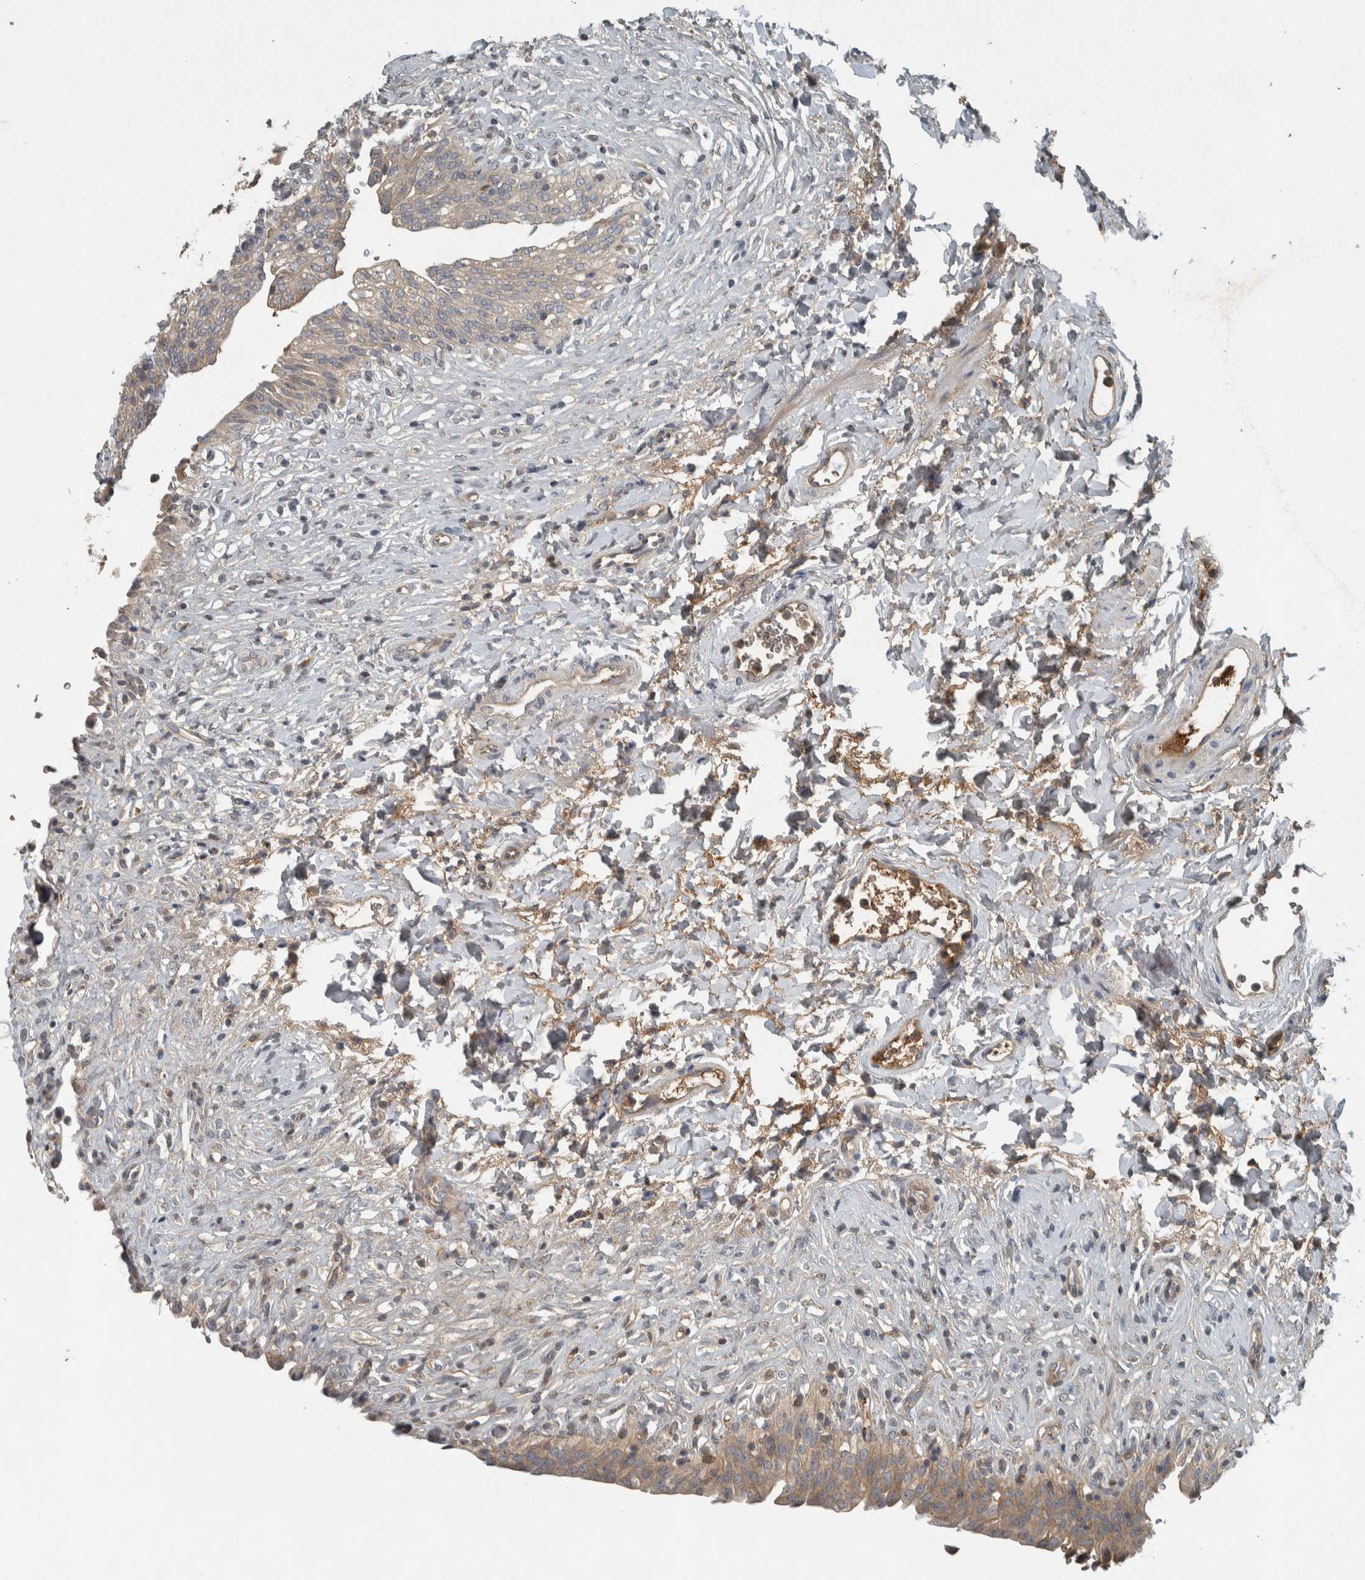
{"staining": {"intensity": "weak", "quantity": ">75%", "location": "cytoplasmic/membranous"}, "tissue": "urinary bladder", "cell_type": "Urothelial cells", "image_type": "normal", "snomed": [{"axis": "morphology", "description": "Urothelial carcinoma, High grade"}, {"axis": "topography", "description": "Urinary bladder"}], "caption": "Urinary bladder stained with DAB (3,3'-diaminobenzidine) immunohistochemistry reveals low levels of weak cytoplasmic/membranous positivity in about >75% of urothelial cells. The staining was performed using DAB (3,3'-diaminobenzidine) to visualize the protein expression in brown, while the nuclei were stained in blue with hematoxylin (Magnification: 20x).", "gene": "CLCN2", "patient": {"sex": "male", "age": 46}}